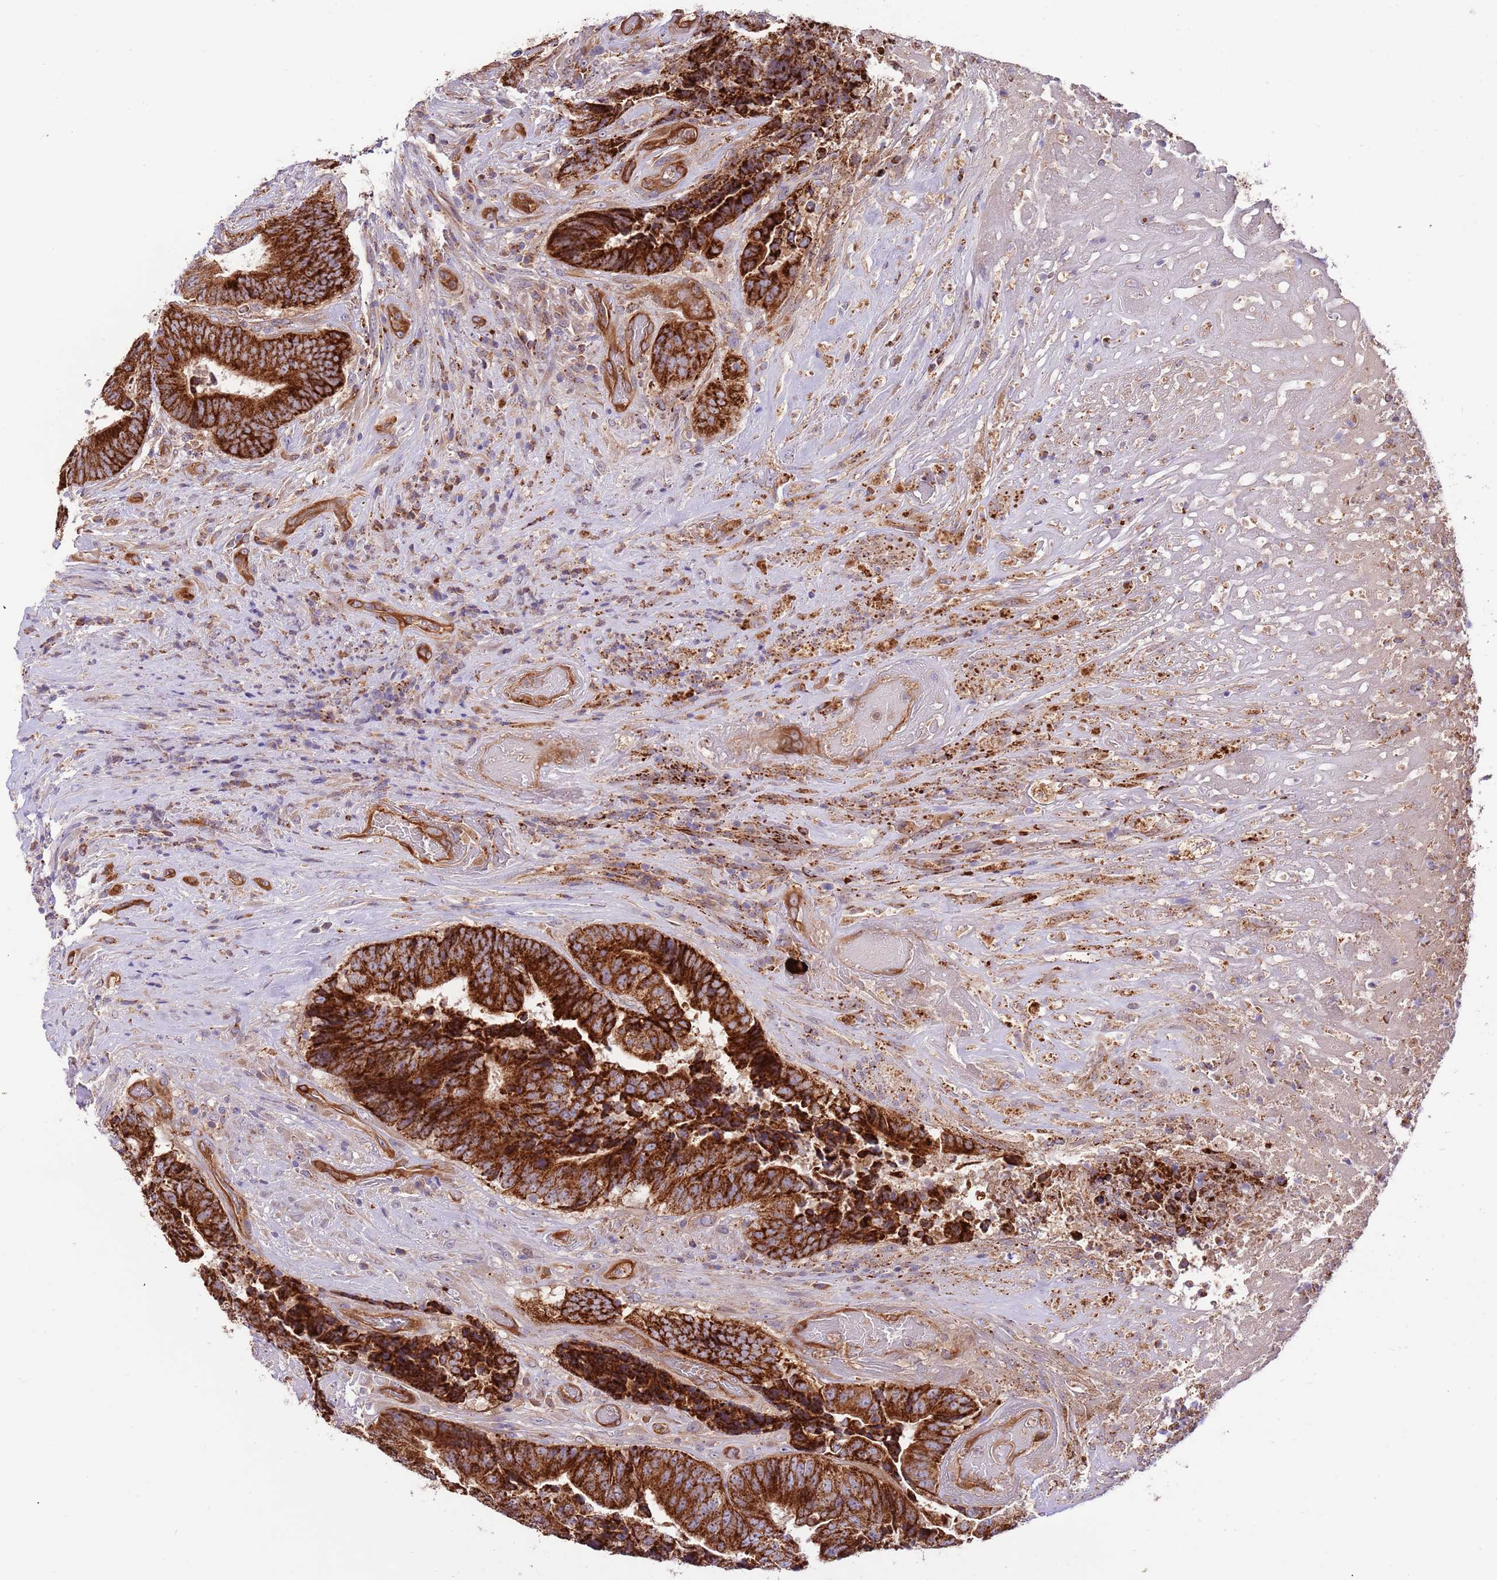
{"staining": {"intensity": "strong", "quantity": ">75%", "location": "cytoplasmic/membranous"}, "tissue": "colorectal cancer", "cell_type": "Tumor cells", "image_type": "cancer", "snomed": [{"axis": "morphology", "description": "Adenocarcinoma, NOS"}, {"axis": "topography", "description": "Rectum"}], "caption": "IHC of colorectal adenocarcinoma exhibits high levels of strong cytoplasmic/membranous positivity in approximately >75% of tumor cells.", "gene": "DOCK6", "patient": {"sex": "male", "age": 72}}